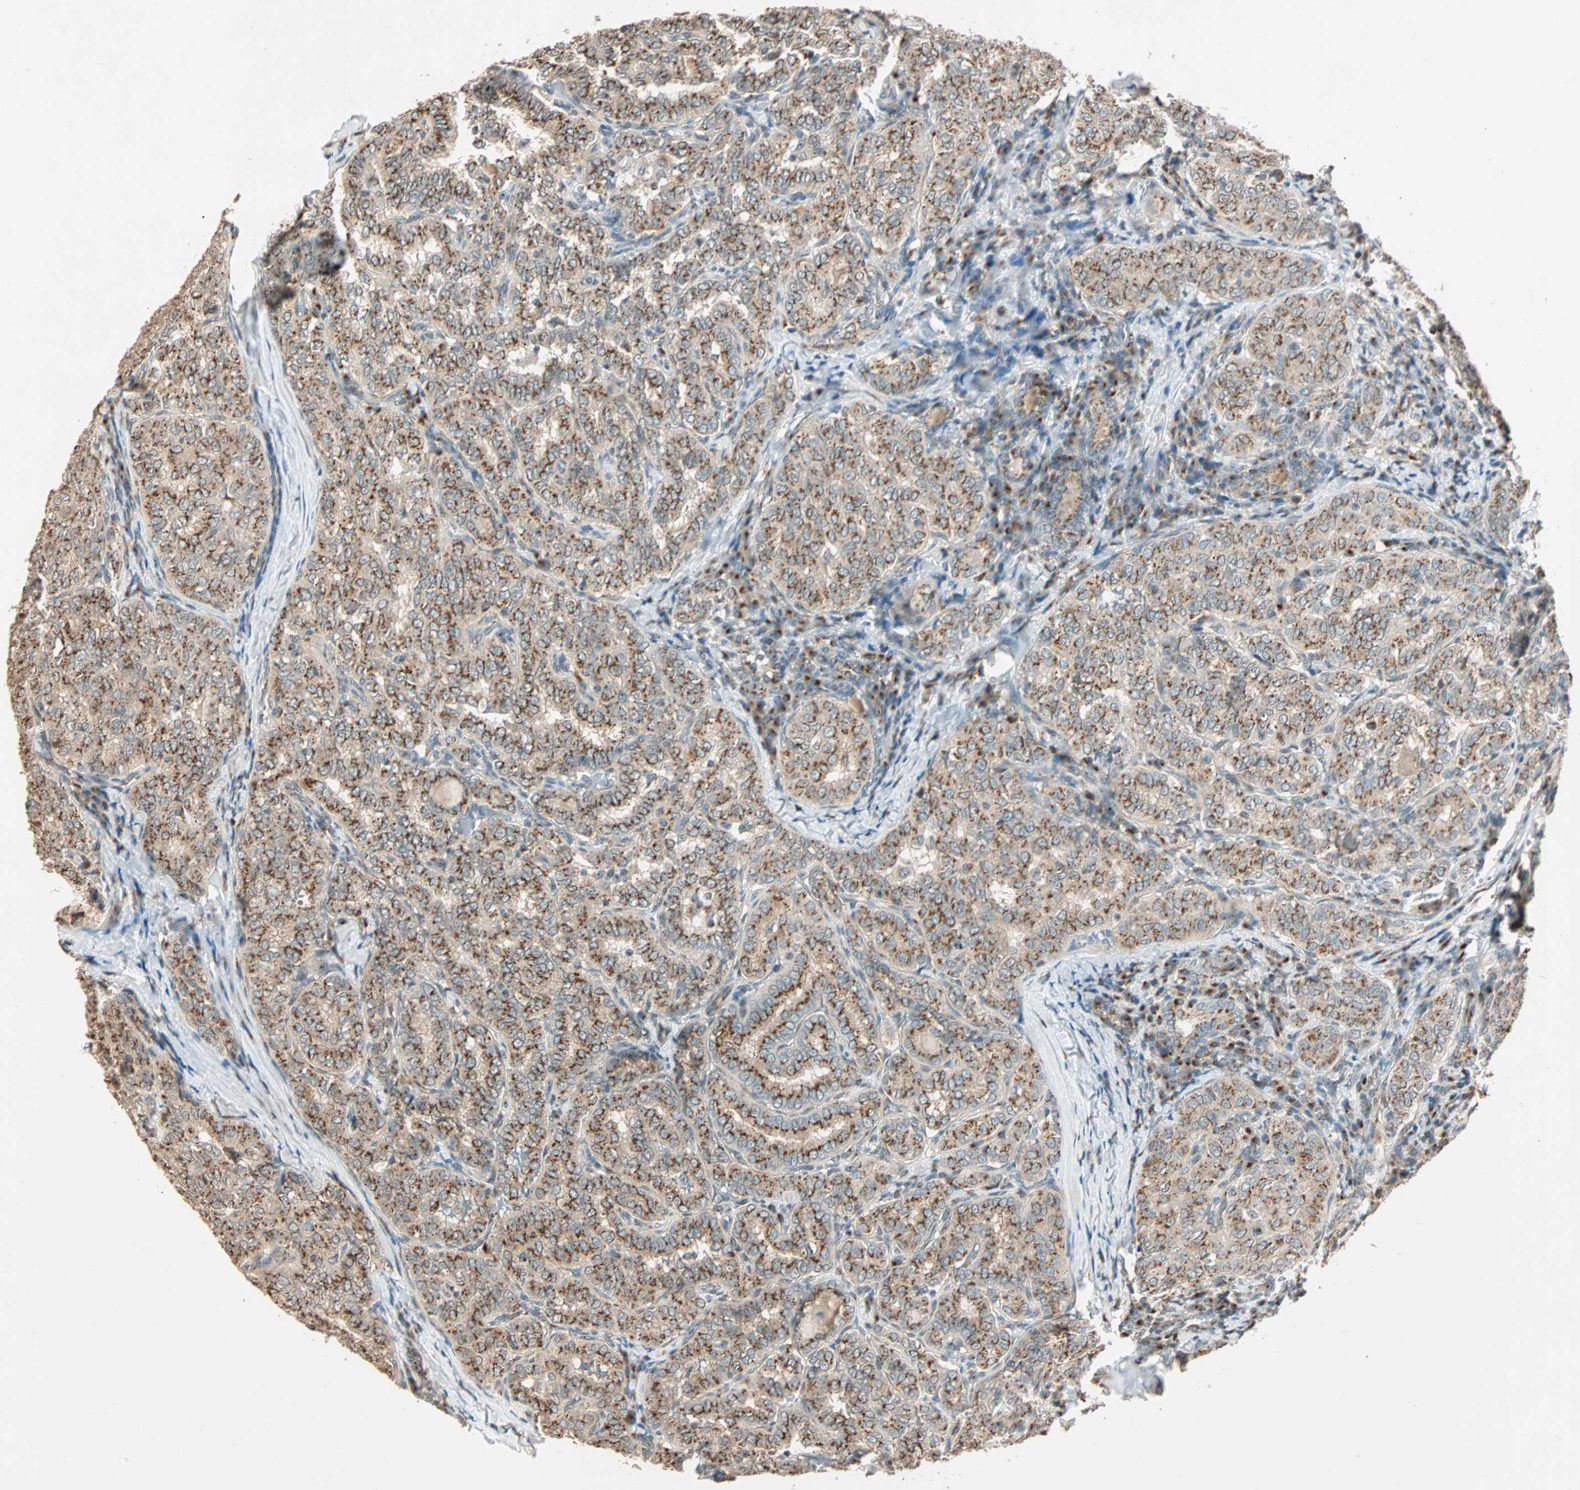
{"staining": {"intensity": "moderate", "quantity": ">75%", "location": "cytoplasmic/membranous"}, "tissue": "thyroid cancer", "cell_type": "Tumor cells", "image_type": "cancer", "snomed": [{"axis": "morphology", "description": "Normal tissue, NOS"}, {"axis": "morphology", "description": "Papillary adenocarcinoma, NOS"}, {"axis": "topography", "description": "Thyroid gland"}], "caption": "An image of thyroid papillary adenocarcinoma stained for a protein shows moderate cytoplasmic/membranous brown staining in tumor cells.", "gene": "PRDM2", "patient": {"sex": "female", "age": 30}}